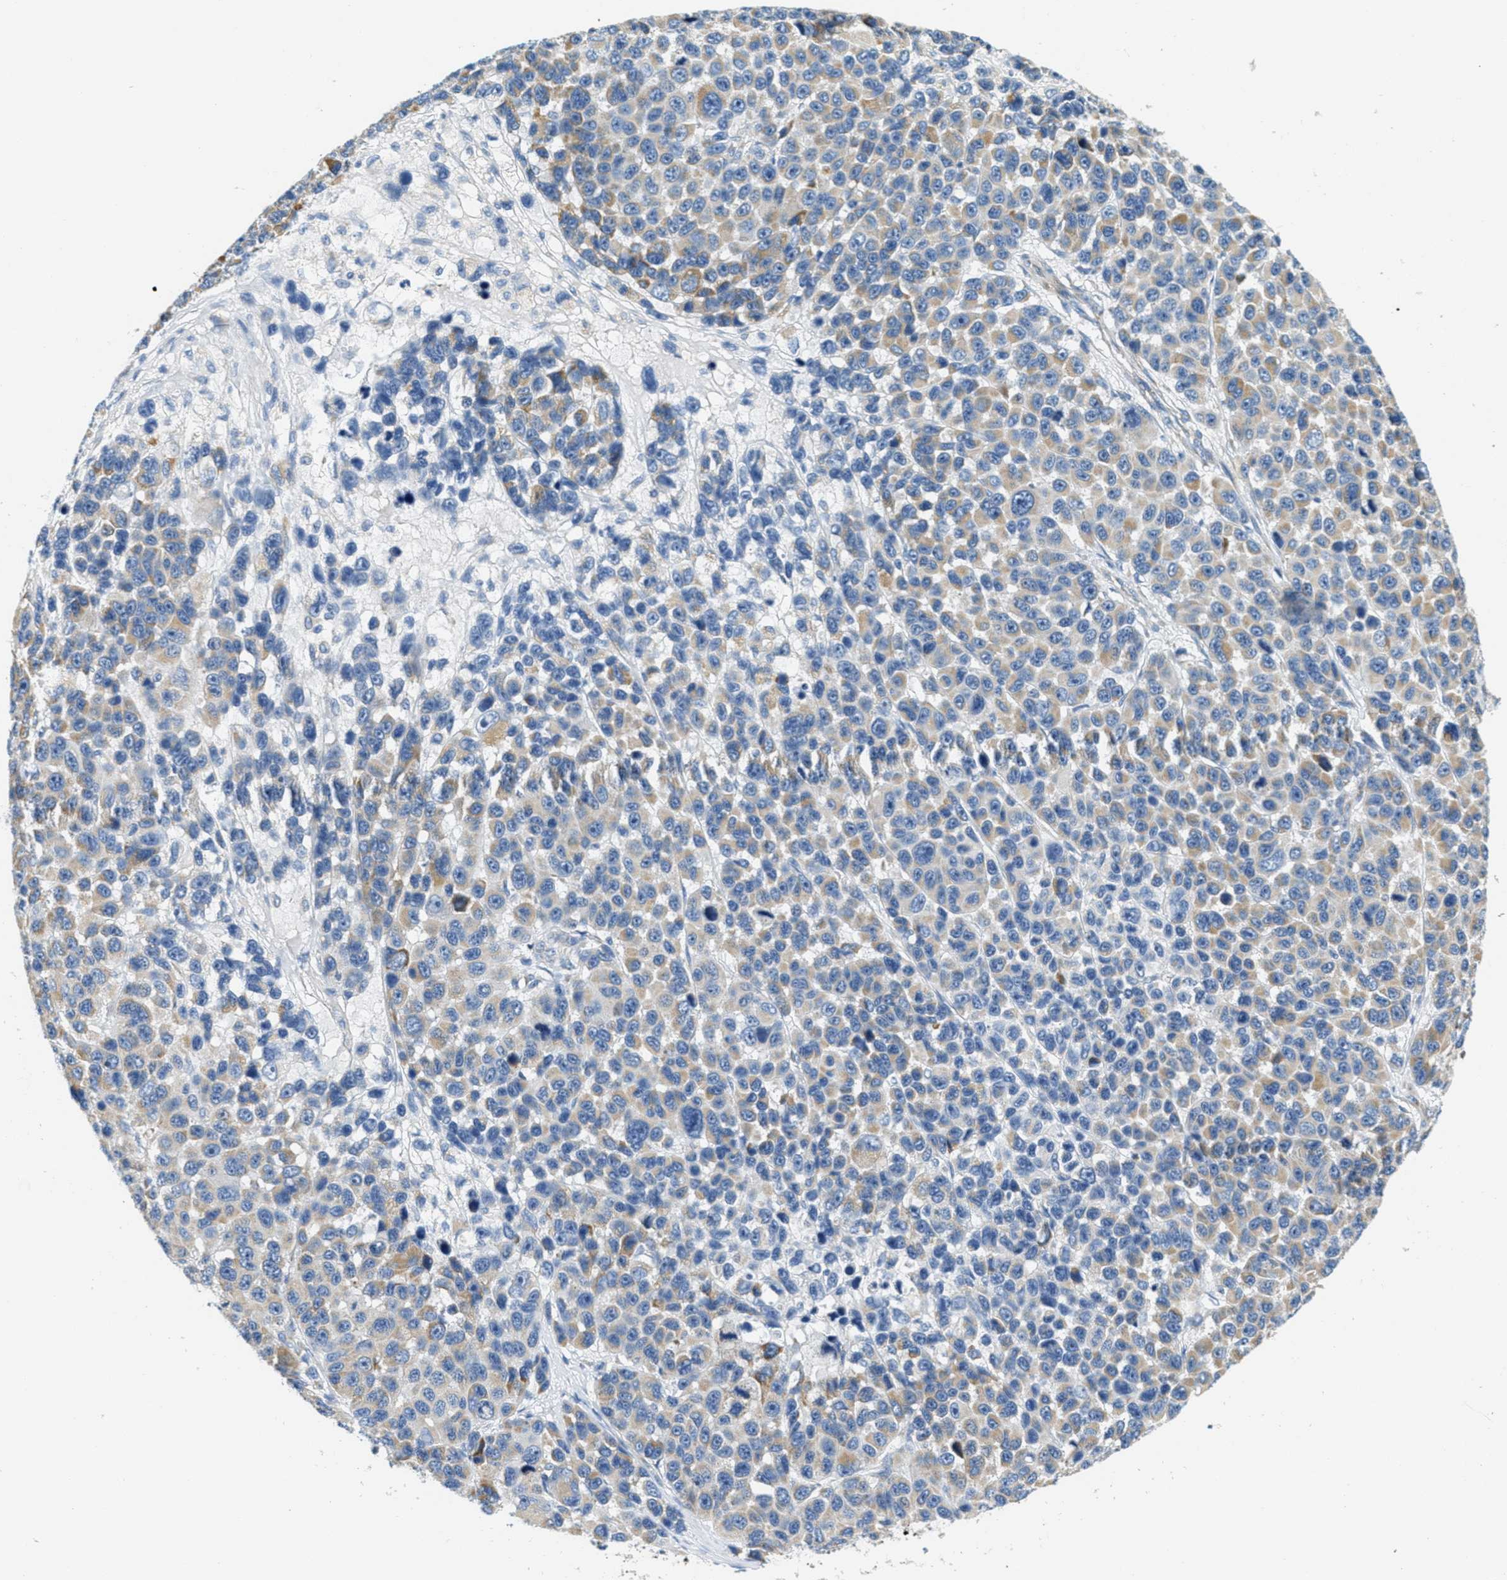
{"staining": {"intensity": "weak", "quantity": "25%-75%", "location": "cytoplasmic/membranous"}, "tissue": "melanoma", "cell_type": "Tumor cells", "image_type": "cancer", "snomed": [{"axis": "morphology", "description": "Malignant melanoma, NOS"}, {"axis": "topography", "description": "Skin"}], "caption": "Immunohistochemical staining of melanoma reveals weak cytoplasmic/membranous protein positivity in about 25%-75% of tumor cells.", "gene": "CA4", "patient": {"sex": "male", "age": 53}}